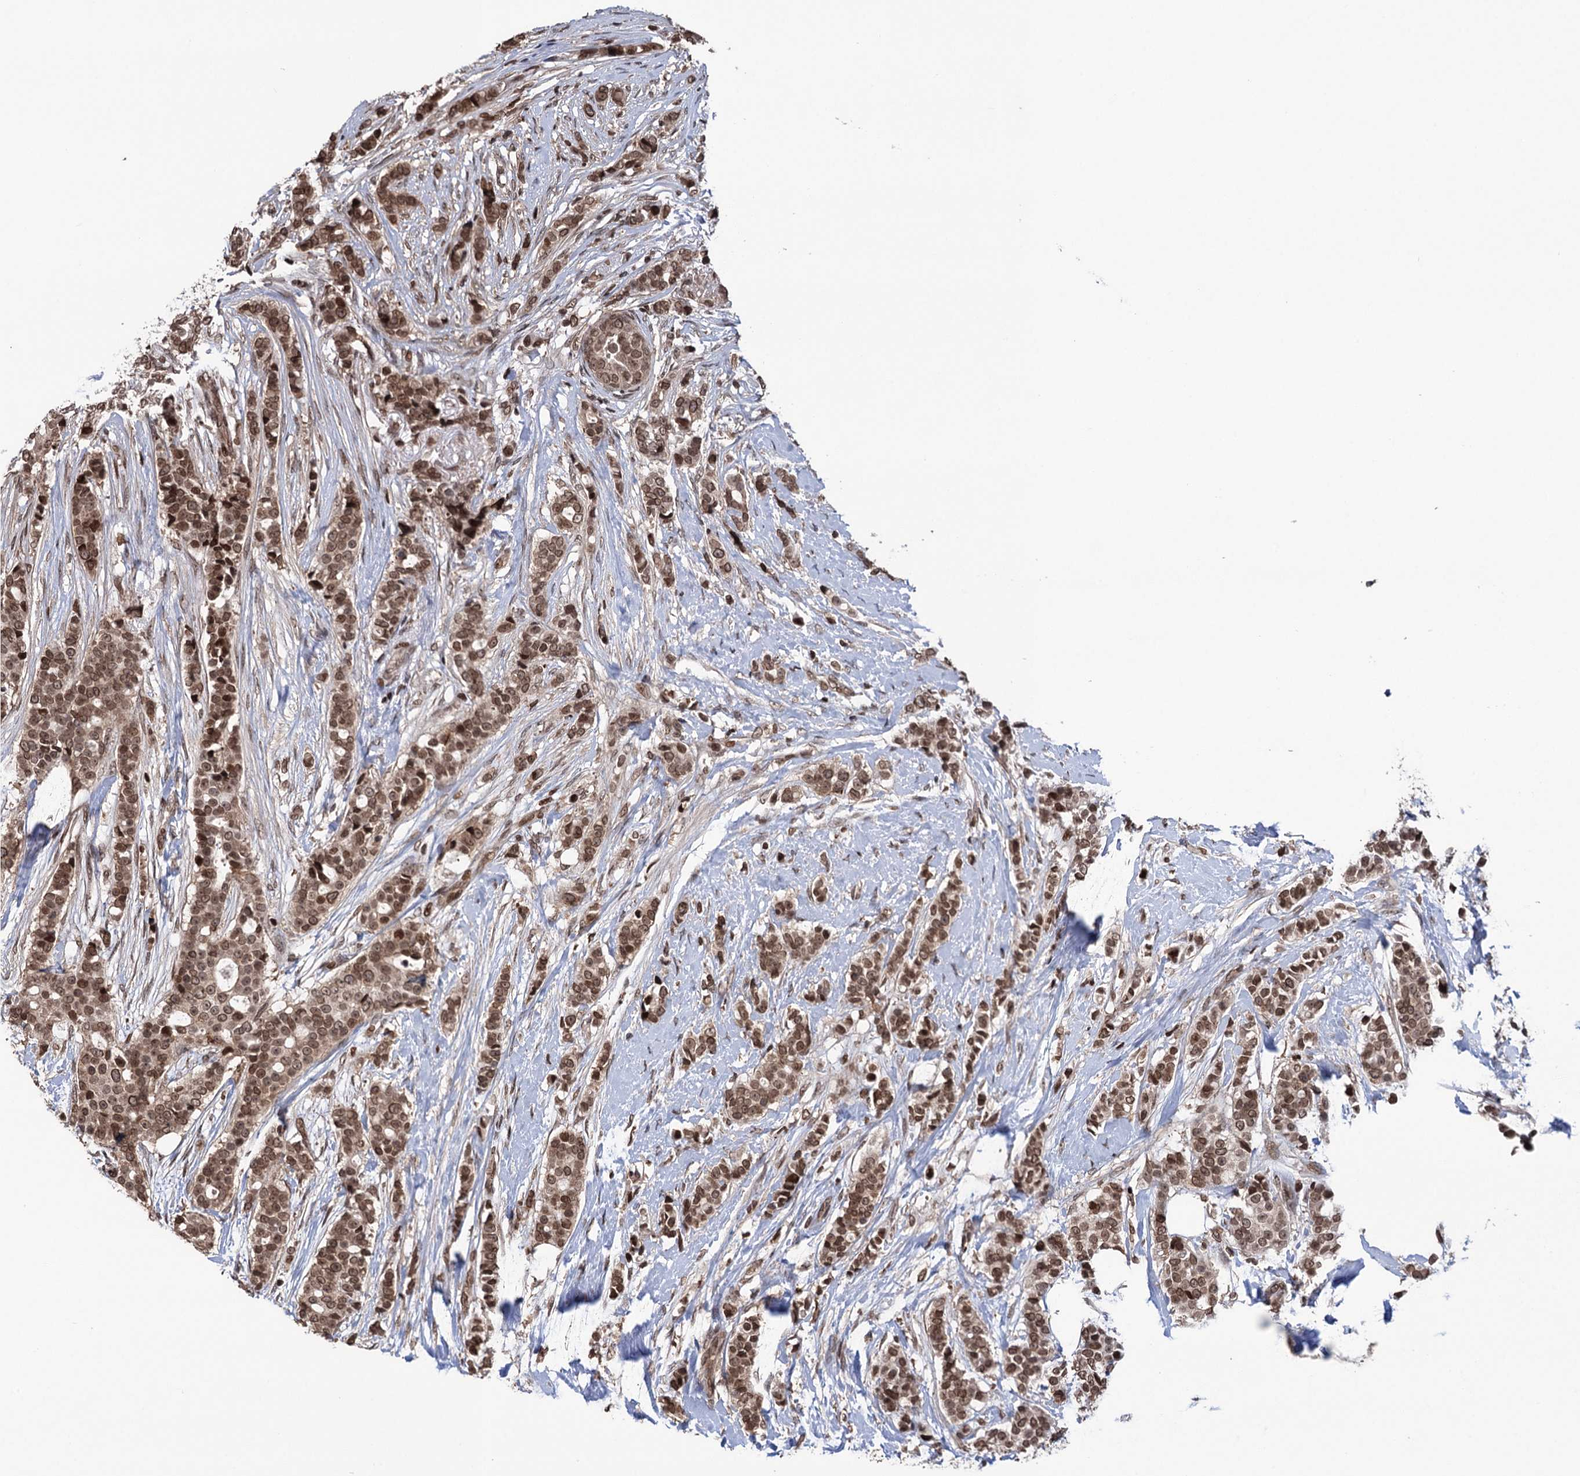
{"staining": {"intensity": "moderate", "quantity": ">75%", "location": "cytoplasmic/membranous,nuclear"}, "tissue": "breast cancer", "cell_type": "Tumor cells", "image_type": "cancer", "snomed": [{"axis": "morphology", "description": "Lobular carcinoma"}, {"axis": "topography", "description": "Breast"}], "caption": "IHC of human breast cancer (lobular carcinoma) displays medium levels of moderate cytoplasmic/membranous and nuclear expression in approximately >75% of tumor cells.", "gene": "CCDC77", "patient": {"sex": "female", "age": 51}}